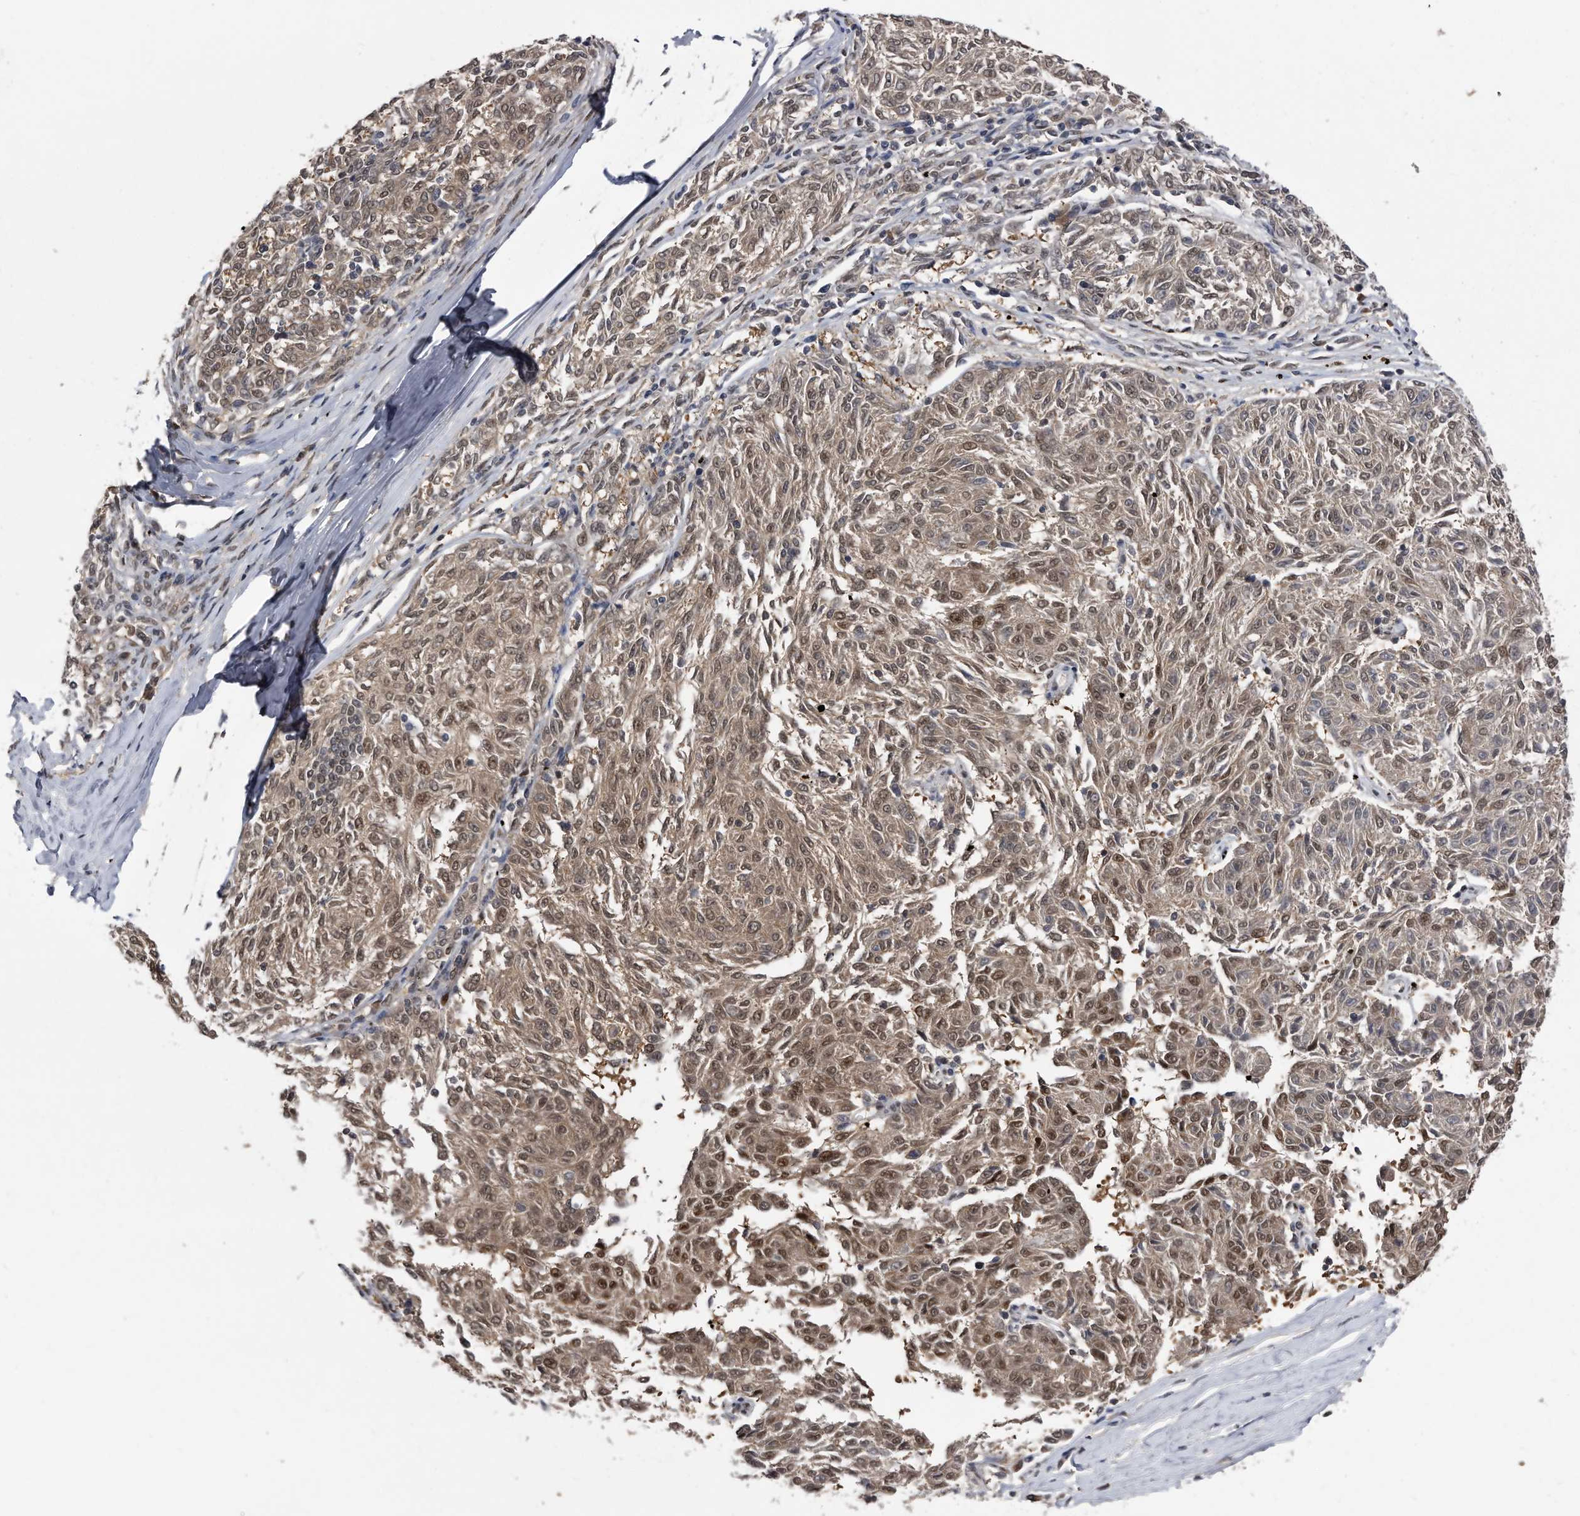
{"staining": {"intensity": "moderate", "quantity": ">75%", "location": "cytoplasmic/membranous,nuclear"}, "tissue": "melanoma", "cell_type": "Tumor cells", "image_type": "cancer", "snomed": [{"axis": "morphology", "description": "Malignant melanoma, NOS"}, {"axis": "topography", "description": "Skin"}], "caption": "This is an image of IHC staining of melanoma, which shows moderate staining in the cytoplasmic/membranous and nuclear of tumor cells.", "gene": "RAD23B", "patient": {"sex": "female", "age": 72}}